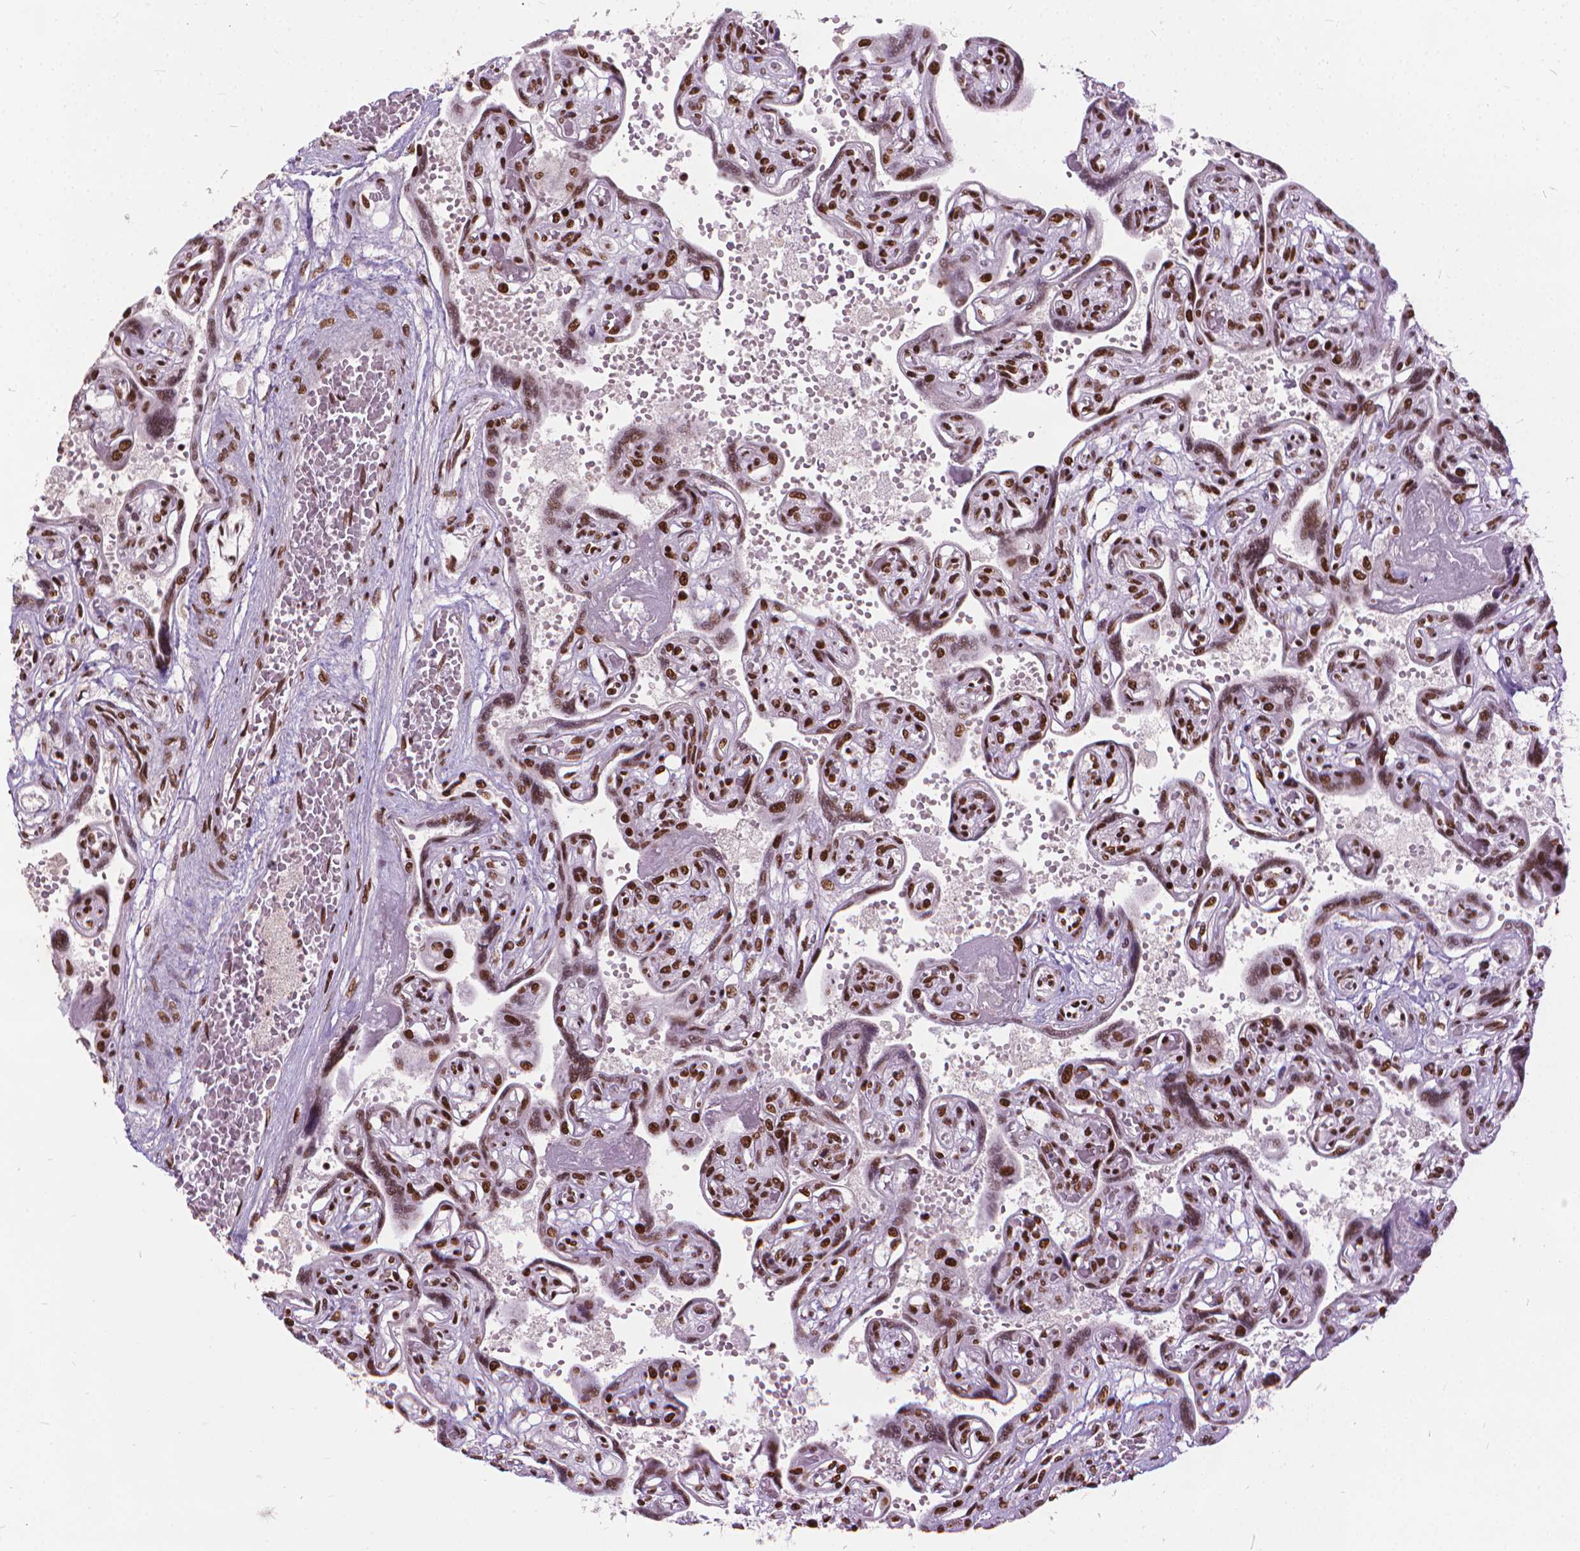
{"staining": {"intensity": "strong", "quantity": ">75%", "location": "nuclear"}, "tissue": "placenta", "cell_type": "Decidual cells", "image_type": "normal", "snomed": [{"axis": "morphology", "description": "Normal tissue, NOS"}, {"axis": "topography", "description": "Placenta"}], "caption": "Protein staining reveals strong nuclear staining in about >75% of decidual cells in benign placenta. (DAB IHC, brown staining for protein, blue staining for nuclei).", "gene": "AKAP8", "patient": {"sex": "female", "age": 32}}